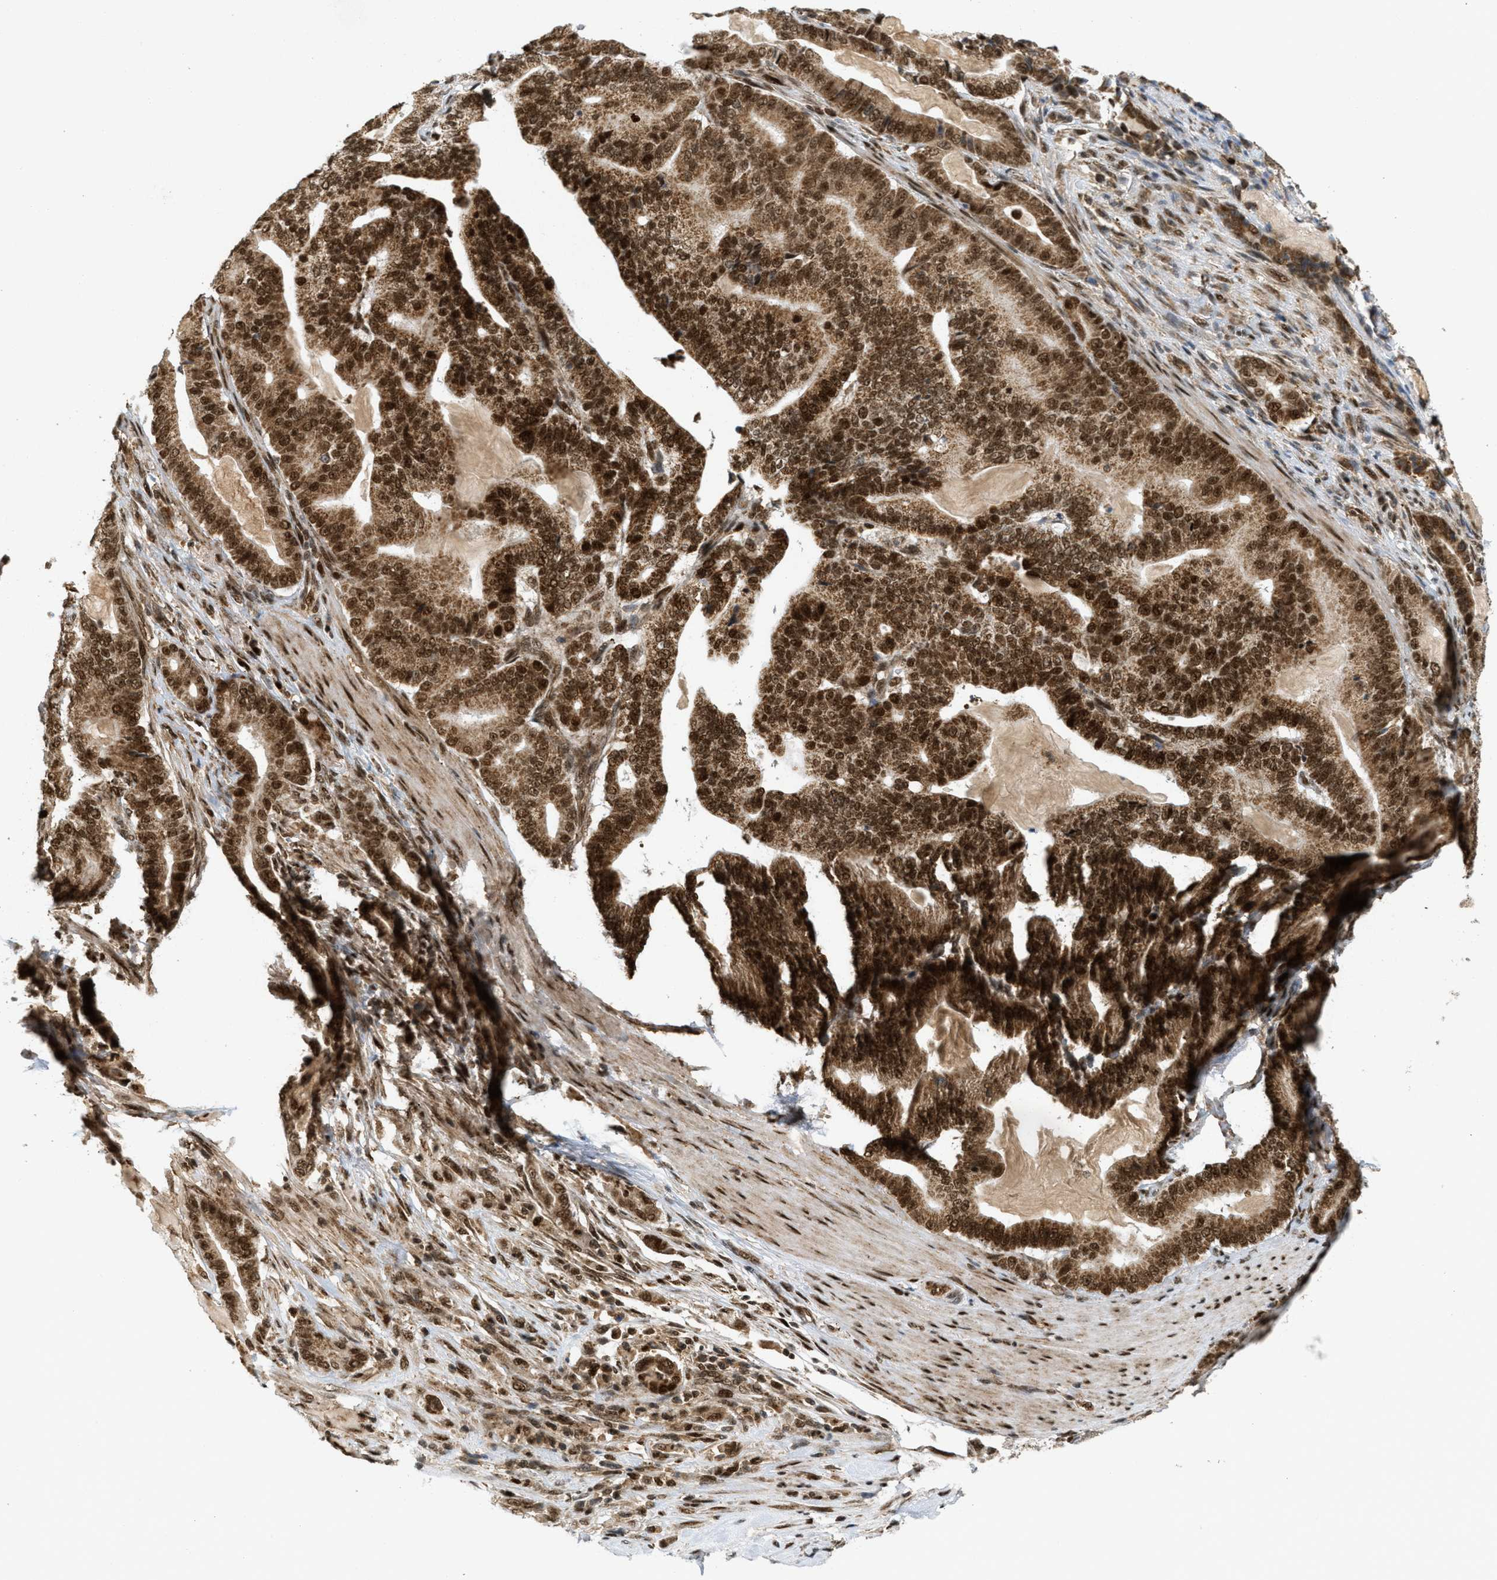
{"staining": {"intensity": "strong", "quantity": ">75%", "location": "cytoplasmic/membranous,nuclear"}, "tissue": "pancreatic cancer", "cell_type": "Tumor cells", "image_type": "cancer", "snomed": [{"axis": "morphology", "description": "Normal tissue, NOS"}, {"axis": "morphology", "description": "Adenocarcinoma, NOS"}, {"axis": "topography", "description": "Pancreas"}], "caption": "The photomicrograph shows immunohistochemical staining of pancreatic cancer. There is strong cytoplasmic/membranous and nuclear positivity is seen in about >75% of tumor cells.", "gene": "TLK1", "patient": {"sex": "male", "age": 63}}